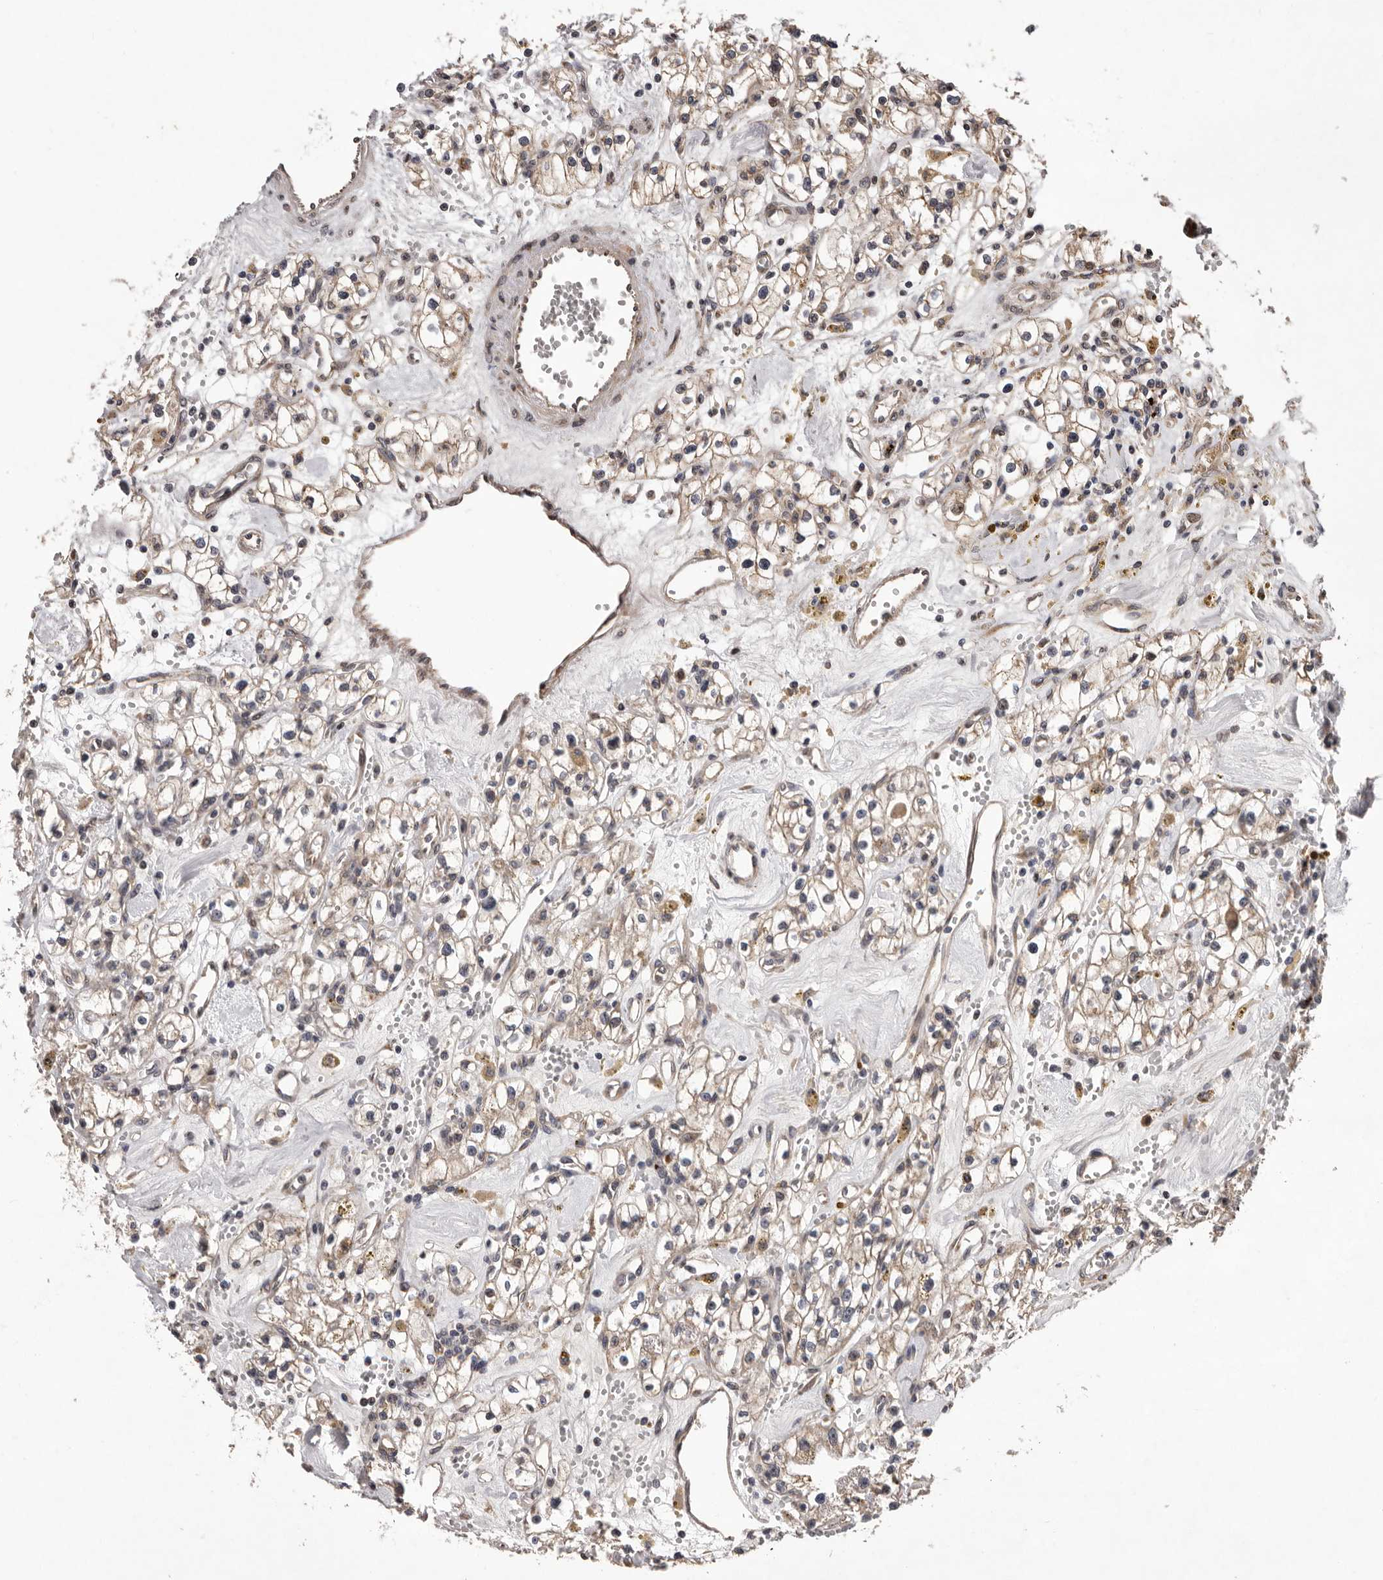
{"staining": {"intensity": "weak", "quantity": ">75%", "location": "cytoplasmic/membranous"}, "tissue": "renal cancer", "cell_type": "Tumor cells", "image_type": "cancer", "snomed": [{"axis": "morphology", "description": "Adenocarcinoma, NOS"}, {"axis": "topography", "description": "Kidney"}], "caption": "IHC image of human renal cancer stained for a protein (brown), which reveals low levels of weak cytoplasmic/membranous staining in approximately >75% of tumor cells.", "gene": "GADD45B", "patient": {"sex": "male", "age": 56}}